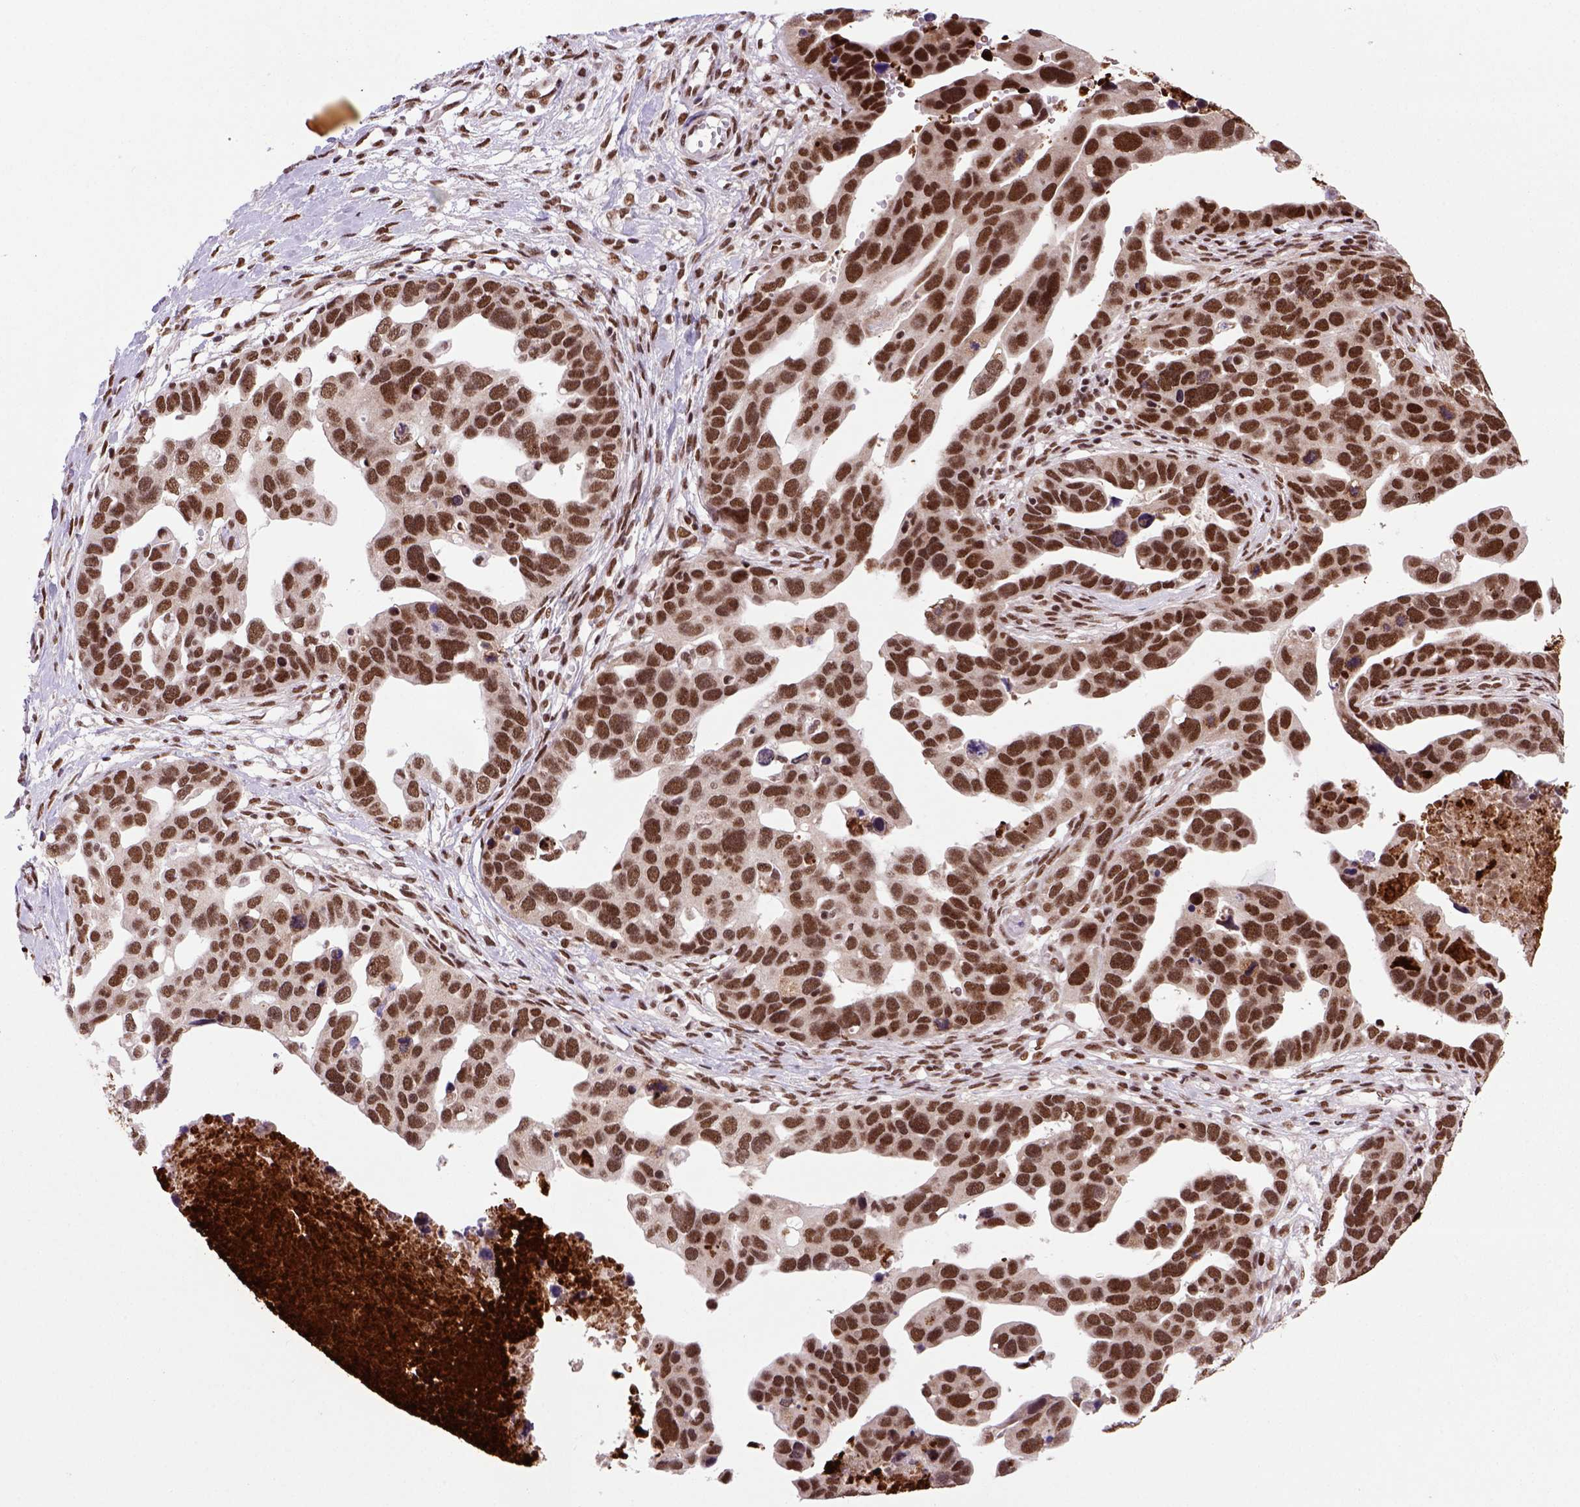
{"staining": {"intensity": "moderate", "quantity": ">75%", "location": "nuclear"}, "tissue": "ovarian cancer", "cell_type": "Tumor cells", "image_type": "cancer", "snomed": [{"axis": "morphology", "description": "Cystadenocarcinoma, serous, NOS"}, {"axis": "topography", "description": "Ovary"}], "caption": "Brown immunohistochemical staining in ovarian cancer exhibits moderate nuclear expression in approximately >75% of tumor cells.", "gene": "NSMCE2", "patient": {"sex": "female", "age": 54}}